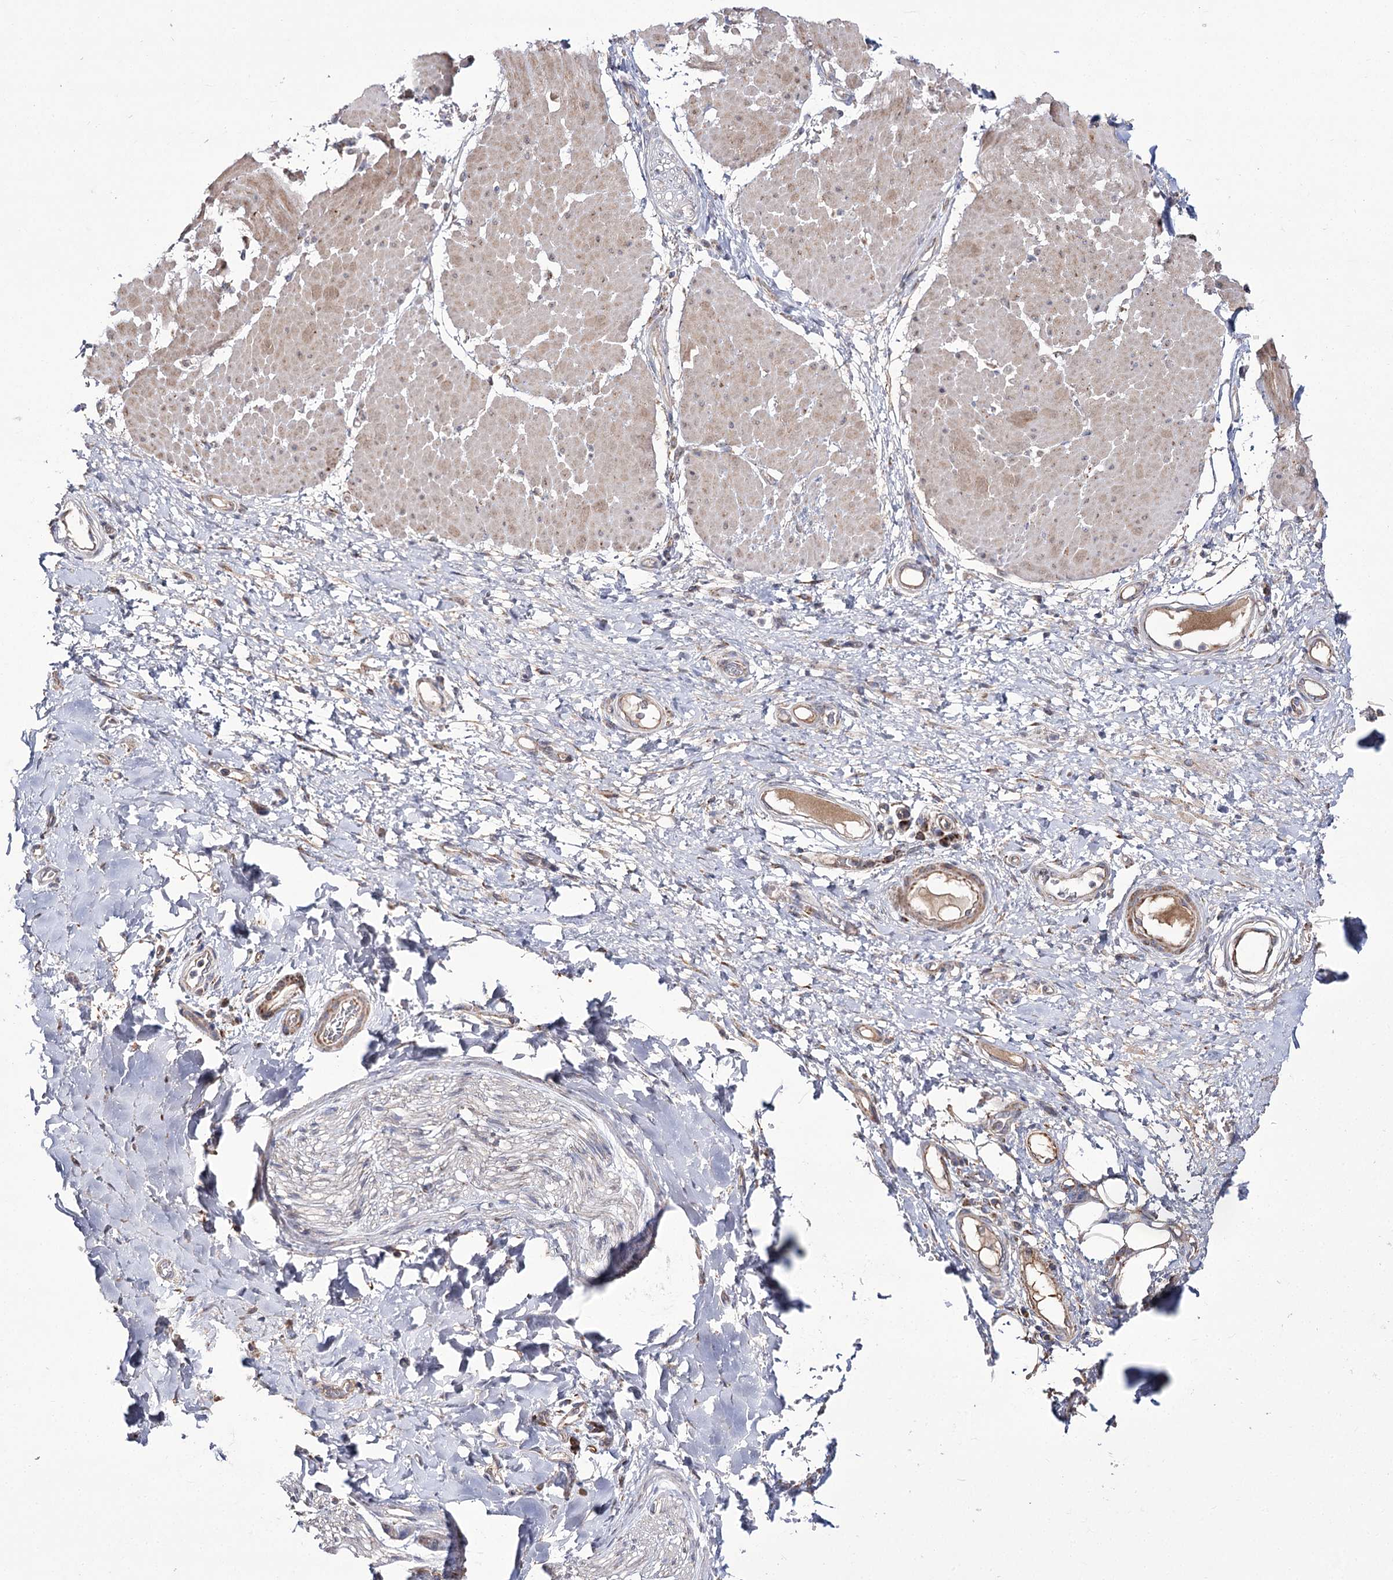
{"staining": {"intensity": "weak", "quantity": "25%-75%", "location": "cytoplasmic/membranous"}, "tissue": "adipose tissue", "cell_type": "Adipocytes", "image_type": "normal", "snomed": [{"axis": "morphology", "description": "Normal tissue, NOS"}, {"axis": "morphology", "description": "Adenocarcinoma, NOS"}, {"axis": "topography", "description": "Esophagus"}, {"axis": "topography", "description": "Stomach, upper"}, {"axis": "topography", "description": "Peripheral nerve tissue"}], "caption": "Normal adipose tissue demonstrates weak cytoplasmic/membranous expression in about 25%-75% of adipocytes (Stains: DAB in brown, nuclei in blue, Microscopy: brightfield microscopy at high magnification)..", "gene": "NADK2", "patient": {"sex": "male", "age": 62}}